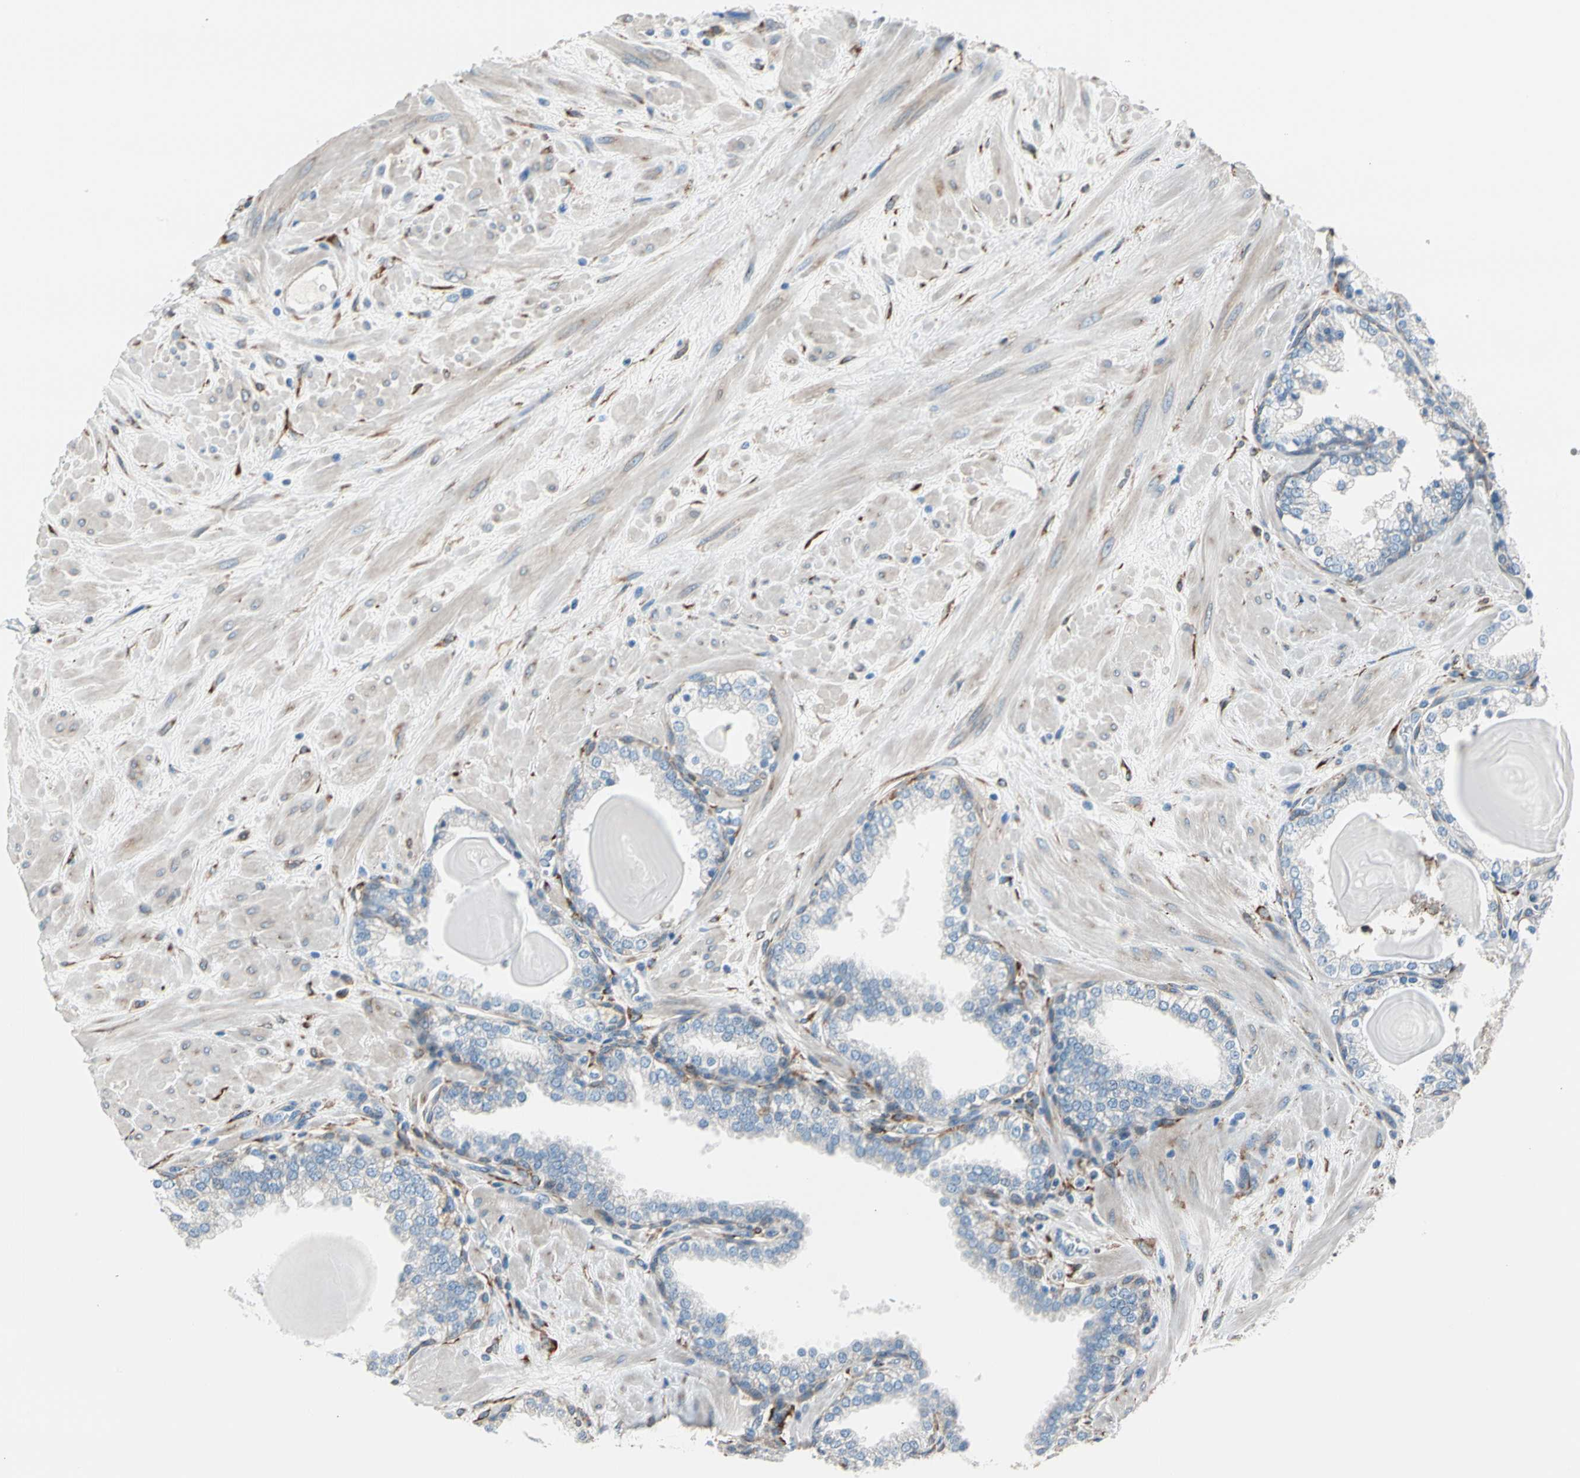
{"staining": {"intensity": "weak", "quantity": "<25%", "location": "cytoplasmic/membranous"}, "tissue": "prostate", "cell_type": "Glandular cells", "image_type": "normal", "snomed": [{"axis": "morphology", "description": "Normal tissue, NOS"}, {"axis": "topography", "description": "Prostate"}], "caption": "IHC of benign prostate exhibits no expression in glandular cells. Nuclei are stained in blue.", "gene": "LRPAP1", "patient": {"sex": "male", "age": 51}}